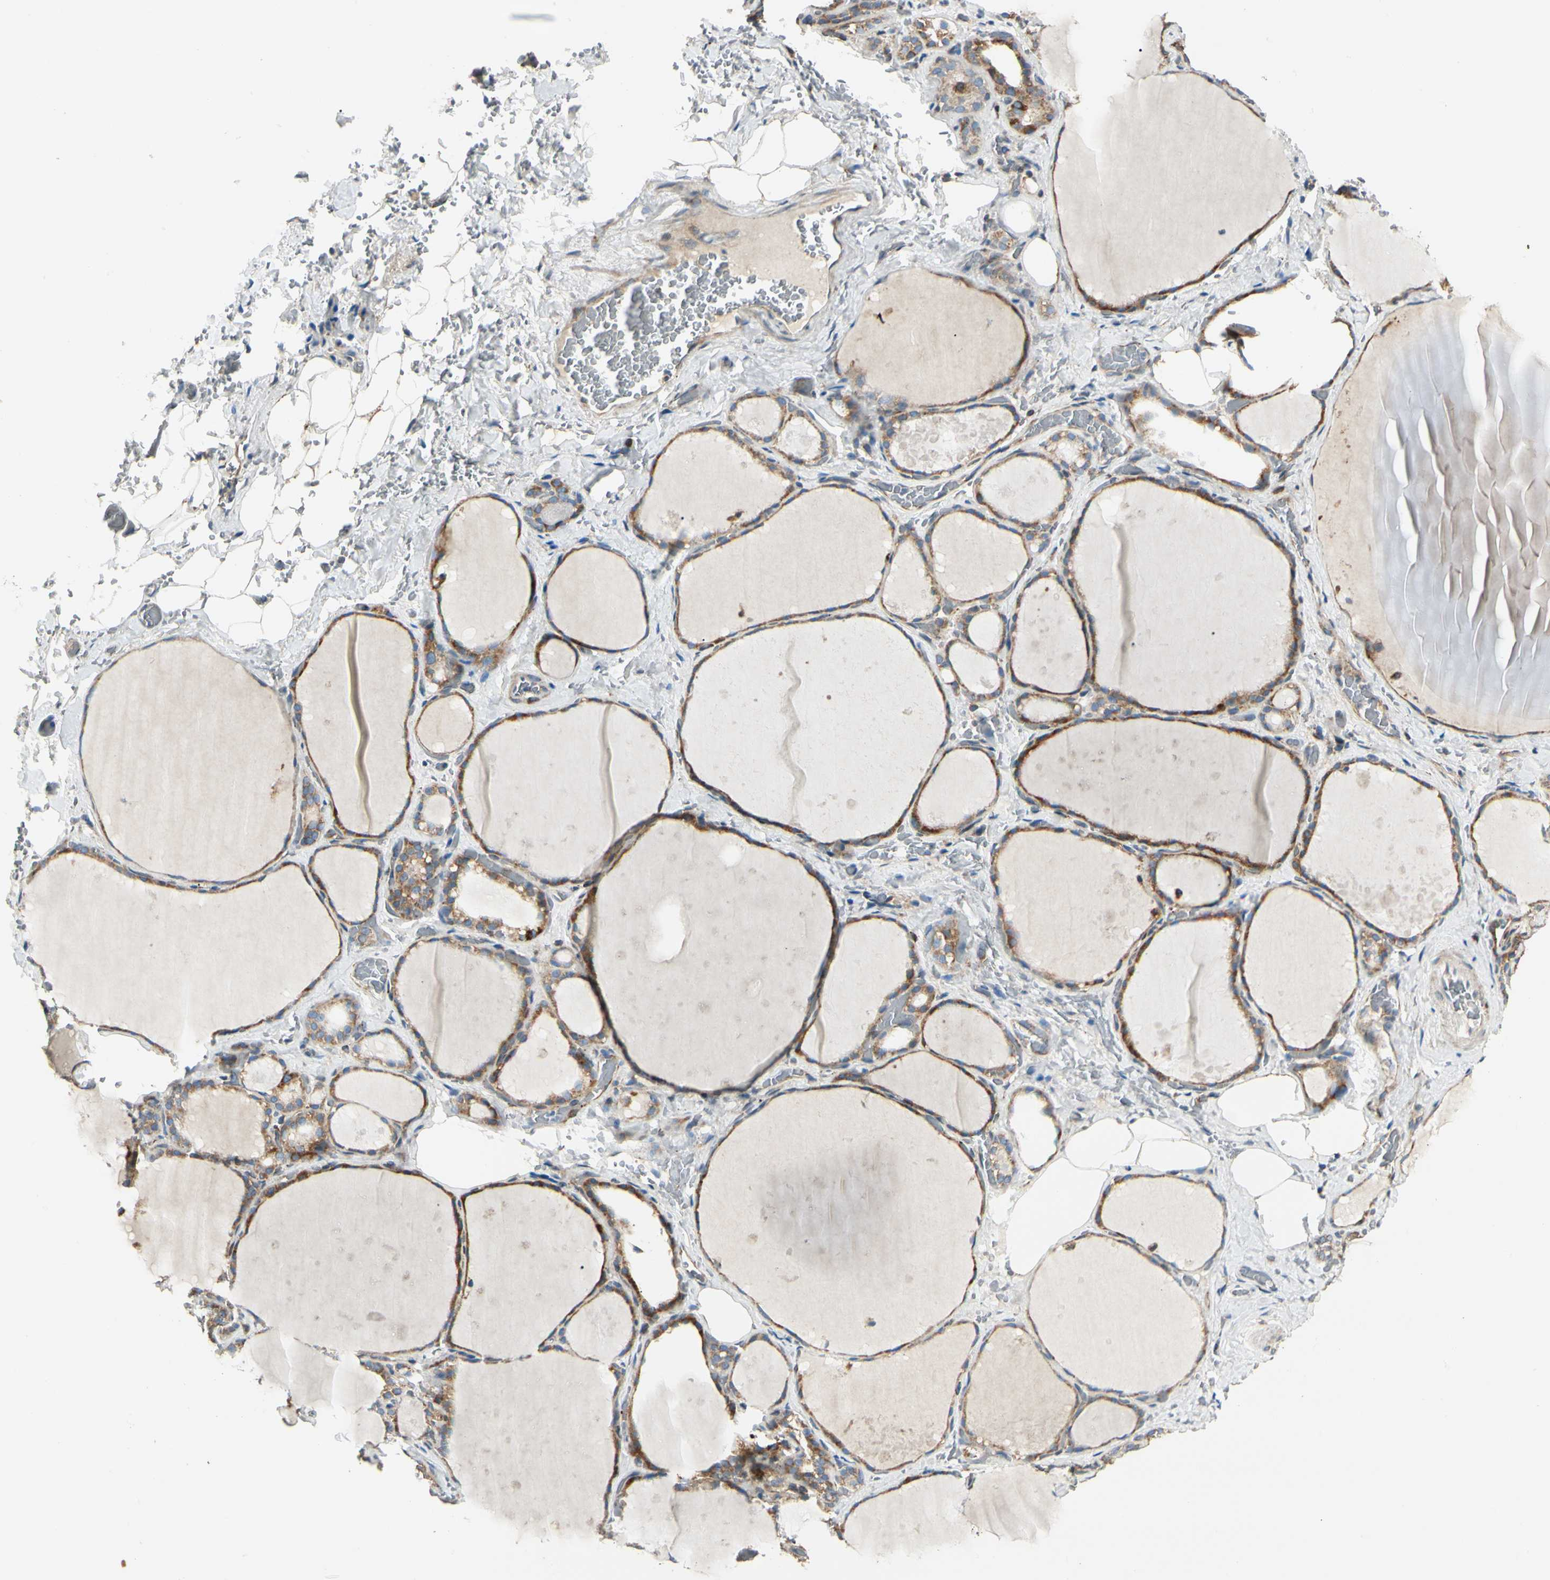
{"staining": {"intensity": "weak", "quantity": ">75%", "location": "cytoplasmic/membranous"}, "tissue": "thyroid gland", "cell_type": "Glandular cells", "image_type": "normal", "snomed": [{"axis": "morphology", "description": "Normal tissue, NOS"}, {"axis": "topography", "description": "Thyroid gland"}], "caption": "The micrograph shows immunohistochemical staining of benign thyroid gland. There is weak cytoplasmic/membranous staining is seen in about >75% of glandular cells. (Stains: DAB in brown, nuclei in blue, Microscopy: brightfield microscopy at high magnification).", "gene": "MRPL9", "patient": {"sex": "male", "age": 61}}